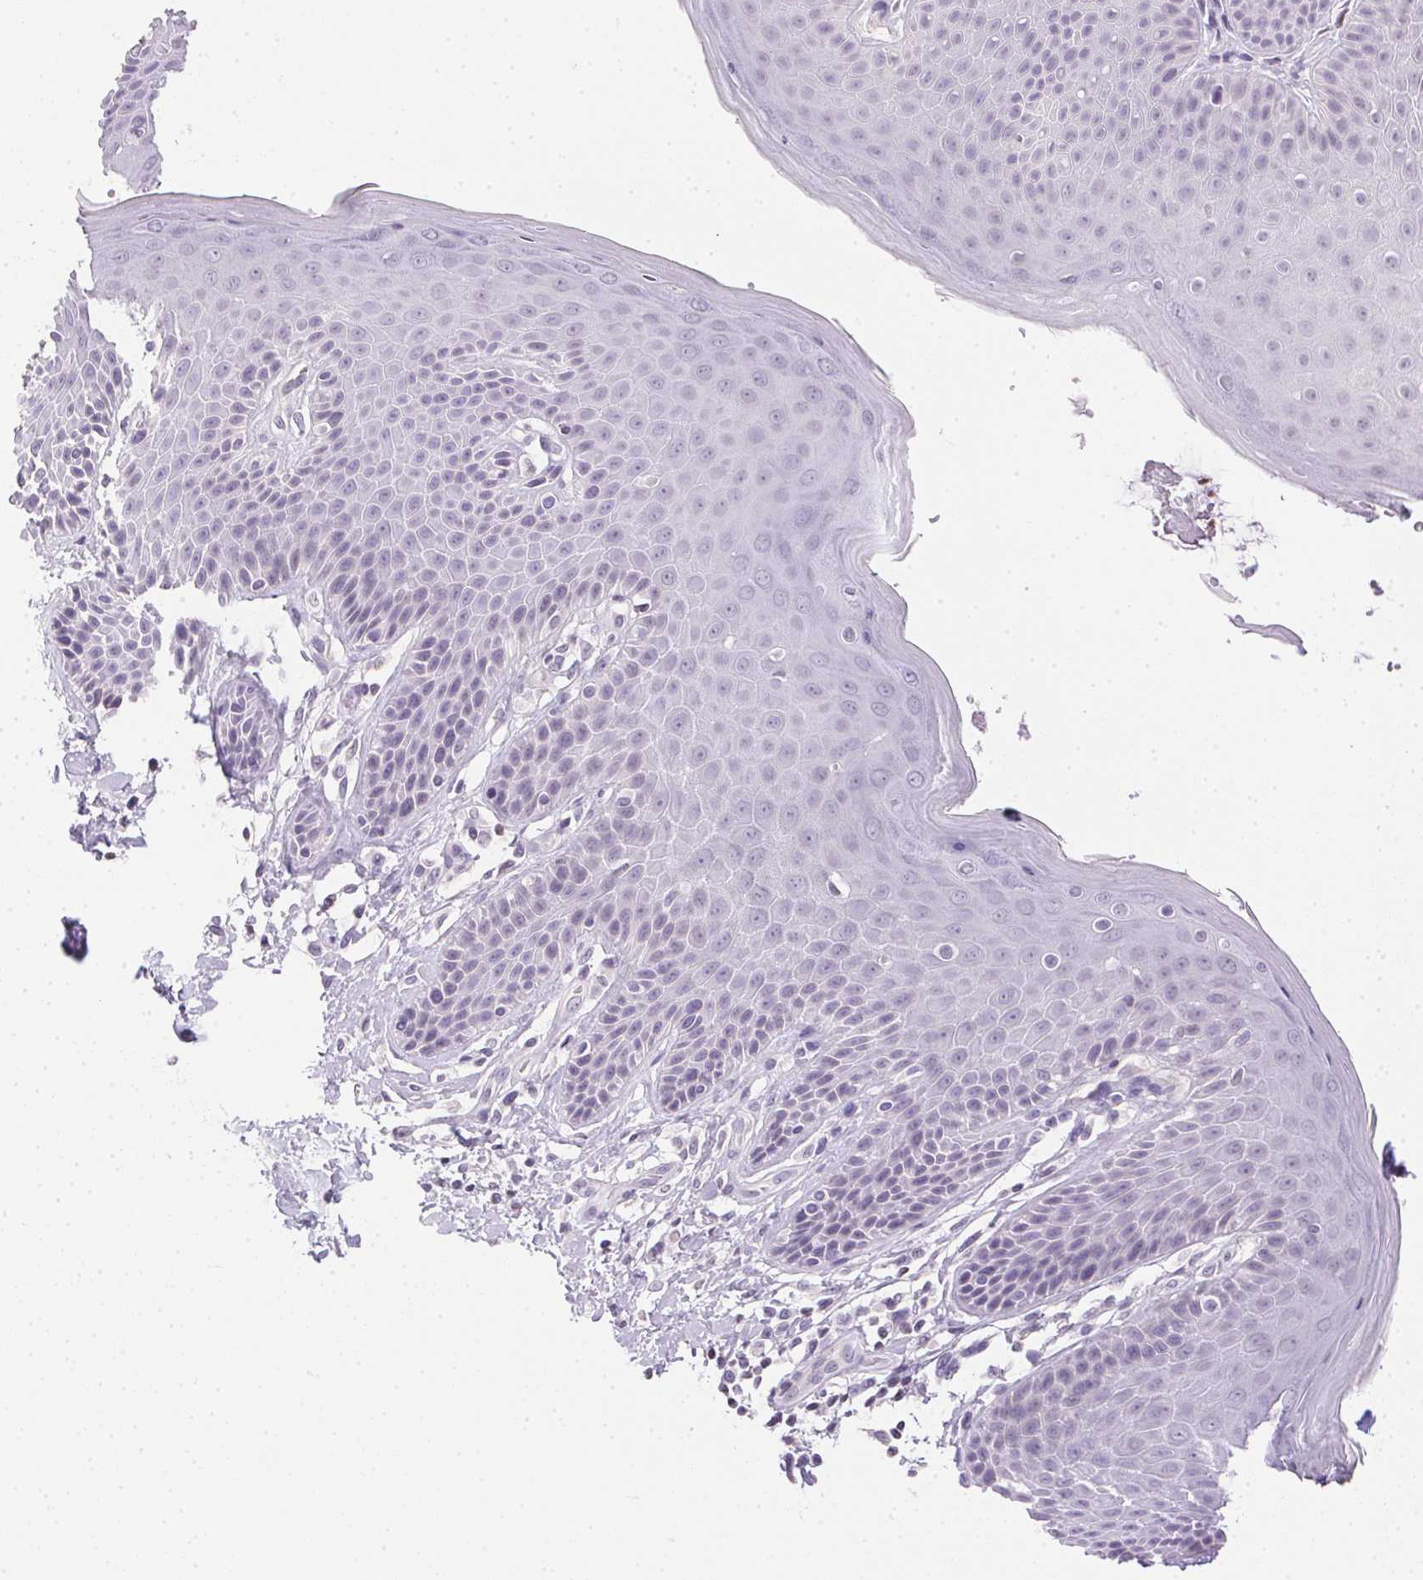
{"staining": {"intensity": "negative", "quantity": "none", "location": "none"}, "tissue": "skin", "cell_type": "Epidermal cells", "image_type": "normal", "snomed": [{"axis": "morphology", "description": "Normal tissue, NOS"}, {"axis": "topography", "description": "Anal"}, {"axis": "topography", "description": "Peripheral nerve tissue"}], "caption": "This image is of unremarkable skin stained with IHC to label a protein in brown with the nuclei are counter-stained blue. There is no staining in epidermal cells.", "gene": "PRL", "patient": {"sex": "male", "age": 51}}